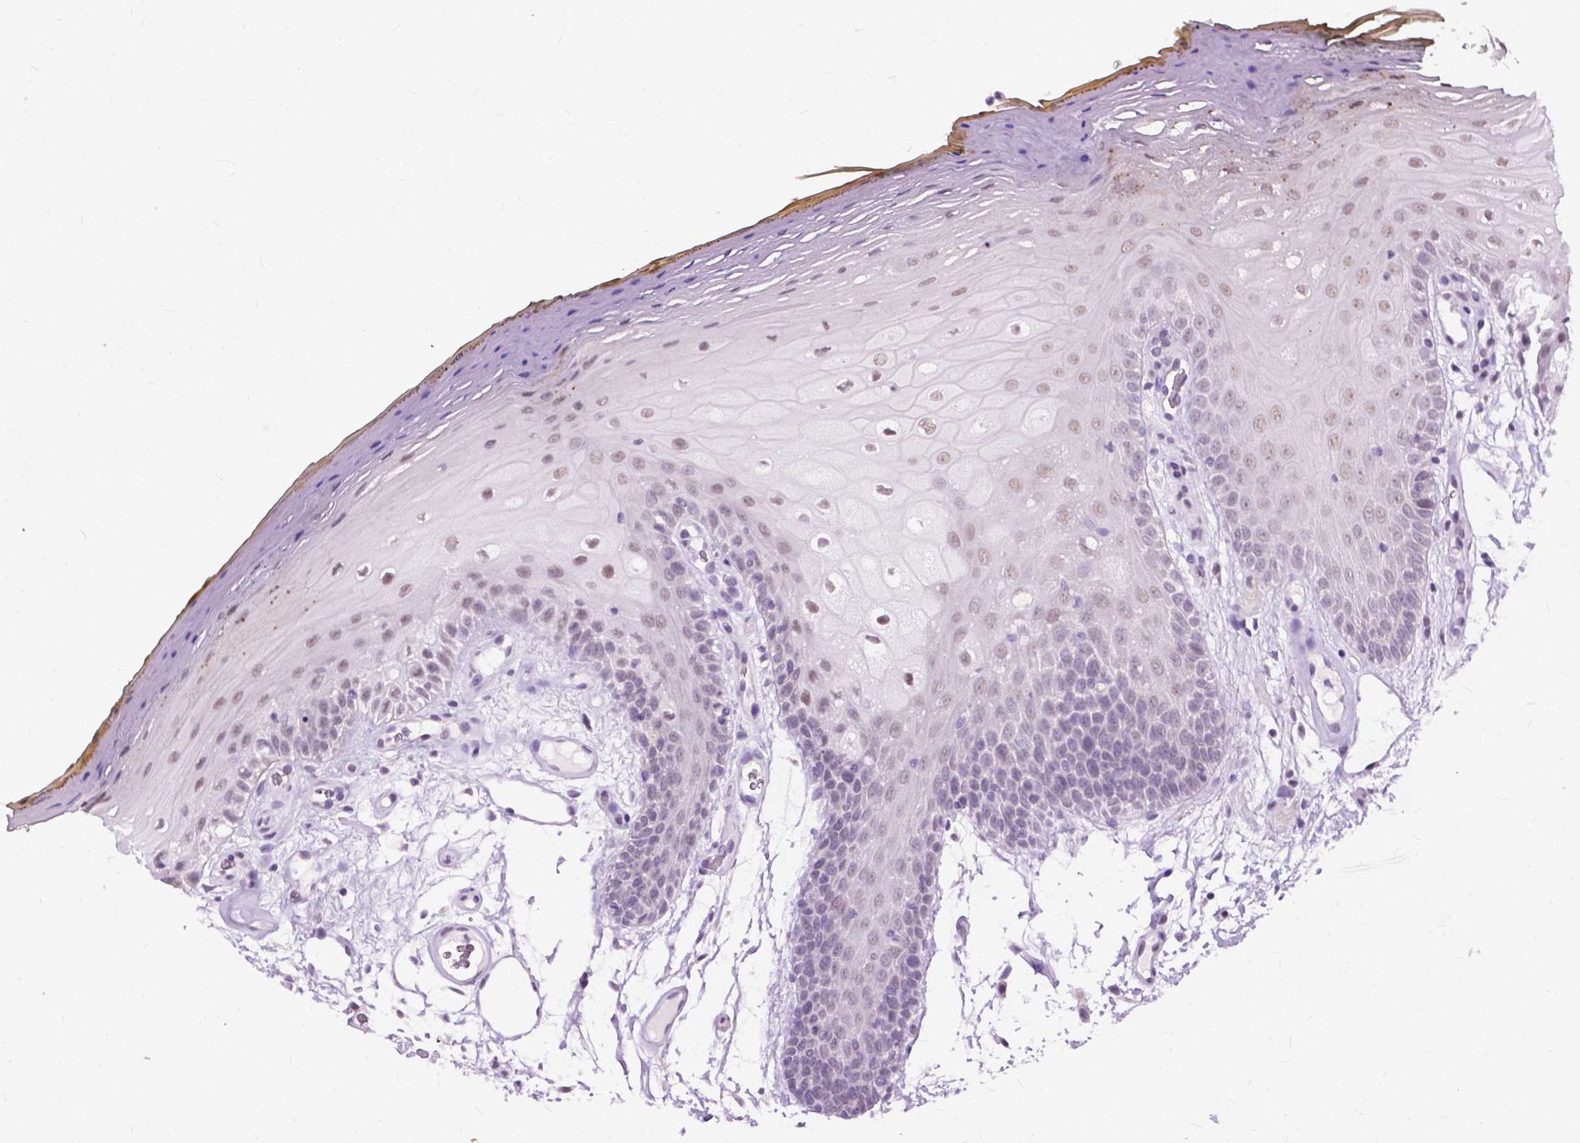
{"staining": {"intensity": "negative", "quantity": "none", "location": "none"}, "tissue": "oral mucosa", "cell_type": "Squamous epithelial cells", "image_type": "normal", "snomed": [{"axis": "morphology", "description": "Normal tissue, NOS"}, {"axis": "morphology", "description": "Squamous cell carcinoma, NOS"}, {"axis": "topography", "description": "Oral tissue"}, {"axis": "topography", "description": "Head-Neck"}], "caption": "IHC histopathology image of unremarkable oral mucosa: human oral mucosa stained with DAB reveals no significant protein staining in squamous epithelial cells. The staining was performed using DAB (3,3'-diaminobenzidine) to visualize the protein expression in brown, while the nuclei were stained in blue with hematoxylin (Magnification: 20x).", "gene": "GPR37L1", "patient": {"sex": "male", "age": 52}}